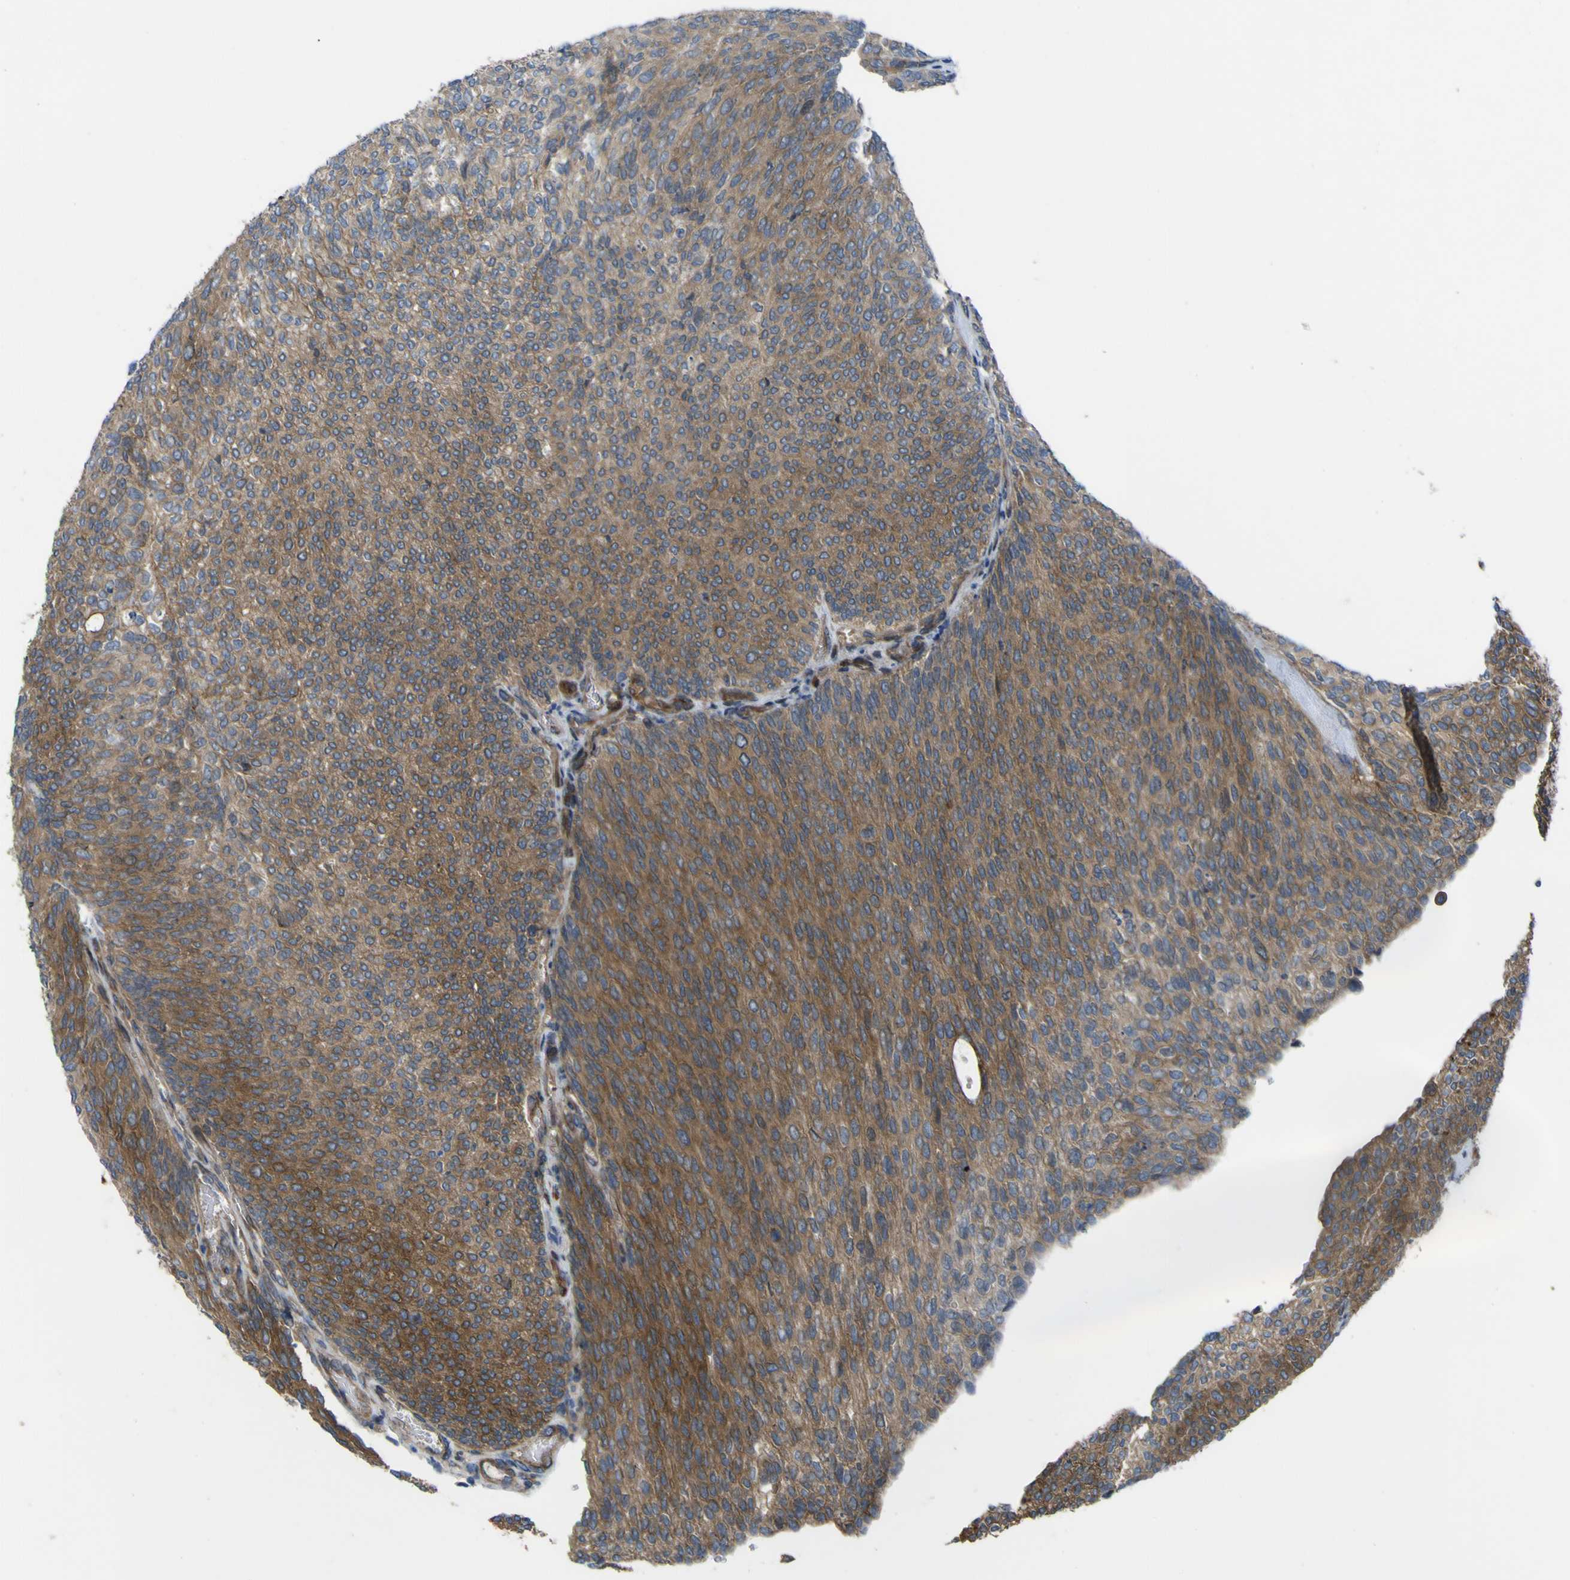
{"staining": {"intensity": "moderate", "quantity": "25%-75%", "location": "cytoplasmic/membranous"}, "tissue": "urothelial cancer", "cell_type": "Tumor cells", "image_type": "cancer", "snomed": [{"axis": "morphology", "description": "Urothelial carcinoma, Low grade"}, {"axis": "topography", "description": "Urinary bladder"}], "caption": "IHC image of neoplastic tissue: urothelial cancer stained using immunohistochemistry displays medium levels of moderate protein expression localized specifically in the cytoplasmic/membranous of tumor cells, appearing as a cytoplasmic/membranous brown color.", "gene": "FBXO30", "patient": {"sex": "female", "age": 79}}